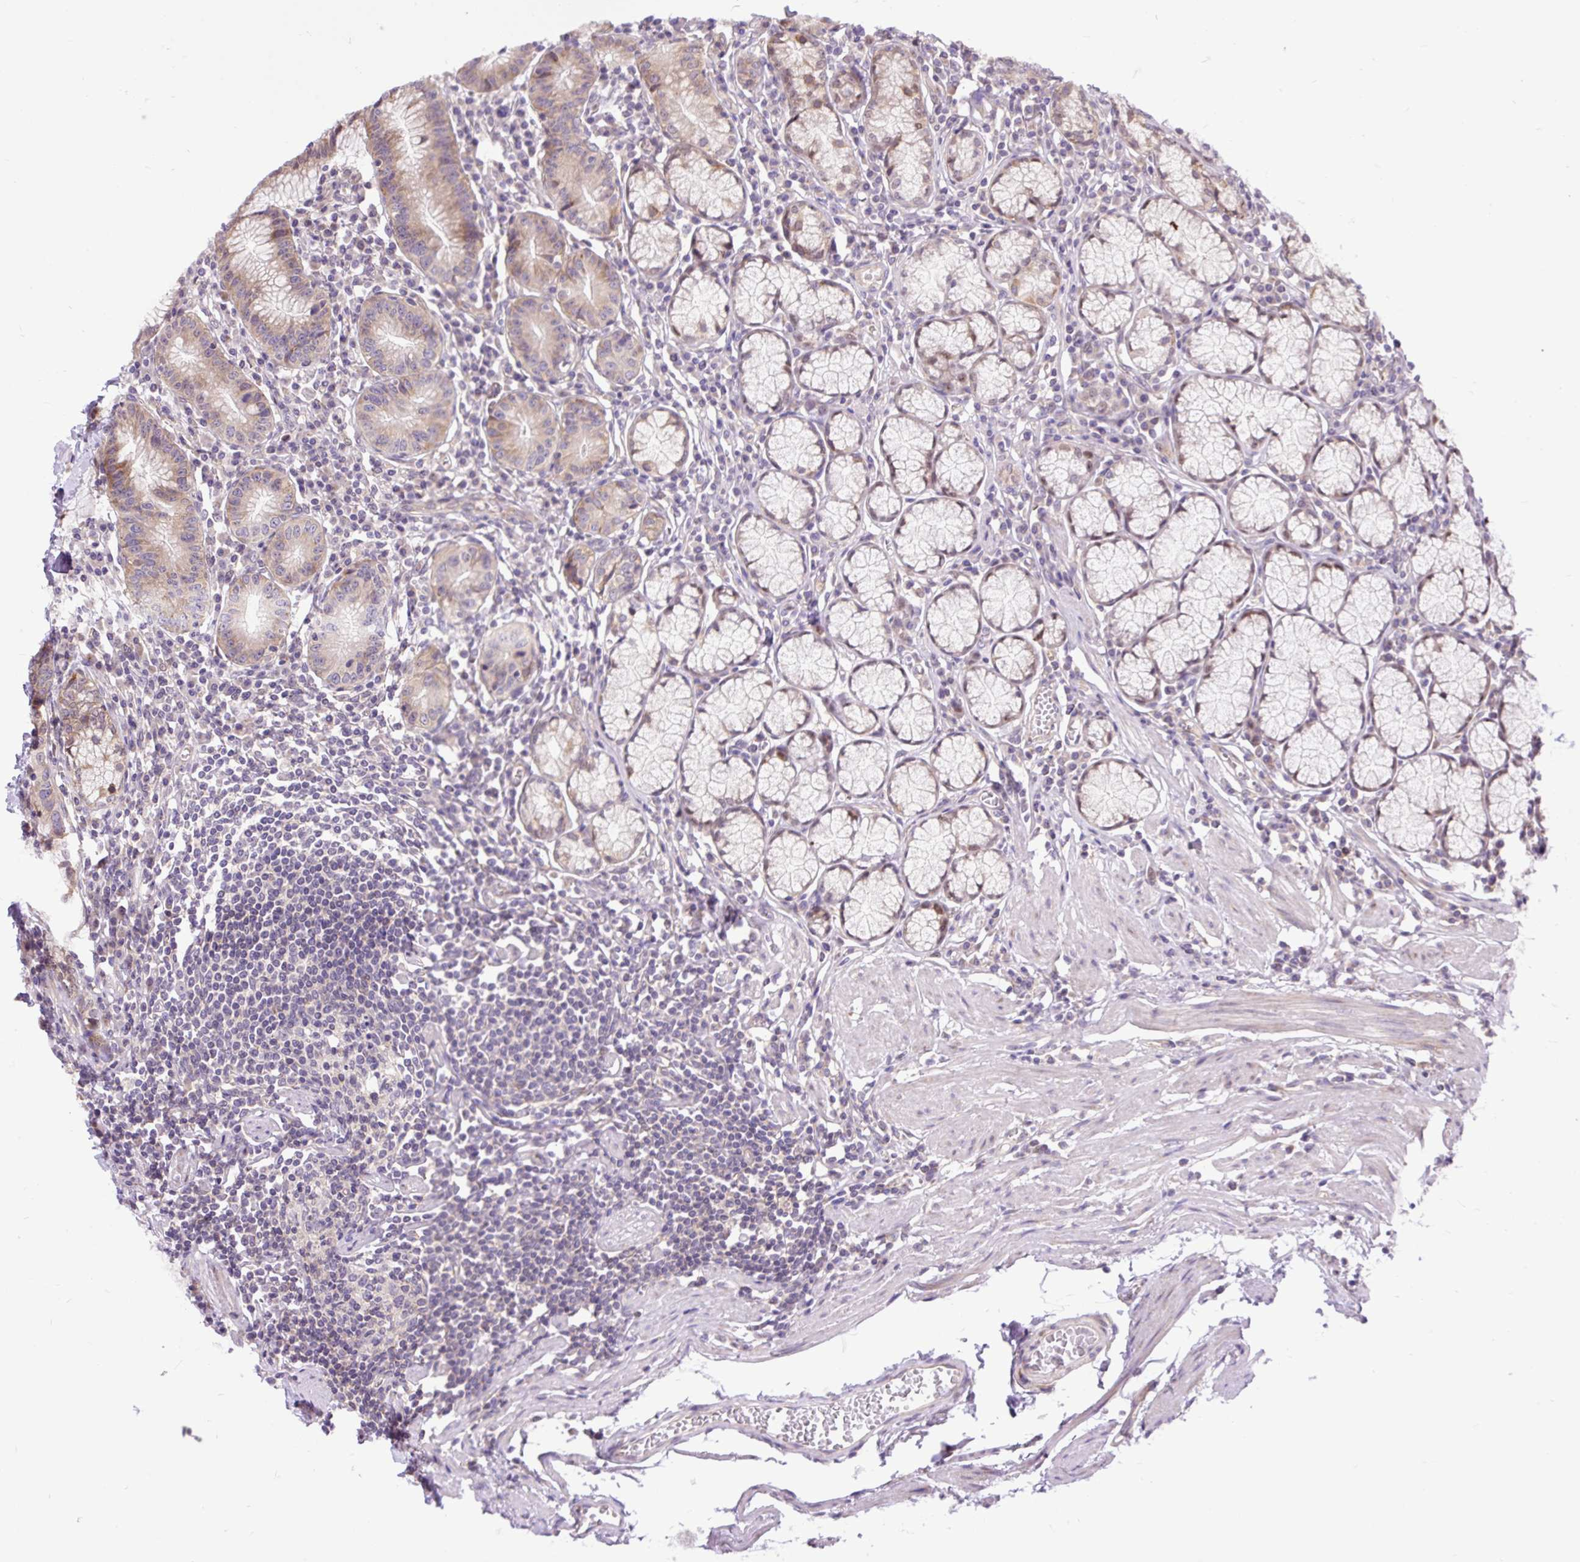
{"staining": {"intensity": "moderate", "quantity": "25%-75%", "location": "cytoplasmic/membranous"}, "tissue": "stomach", "cell_type": "Glandular cells", "image_type": "normal", "snomed": [{"axis": "morphology", "description": "Normal tissue, NOS"}, {"axis": "topography", "description": "Stomach"}], "caption": "This micrograph shows IHC staining of unremarkable human stomach, with medium moderate cytoplasmic/membranous staining in approximately 25%-75% of glandular cells.", "gene": "TRIM17", "patient": {"sex": "male", "age": 55}}